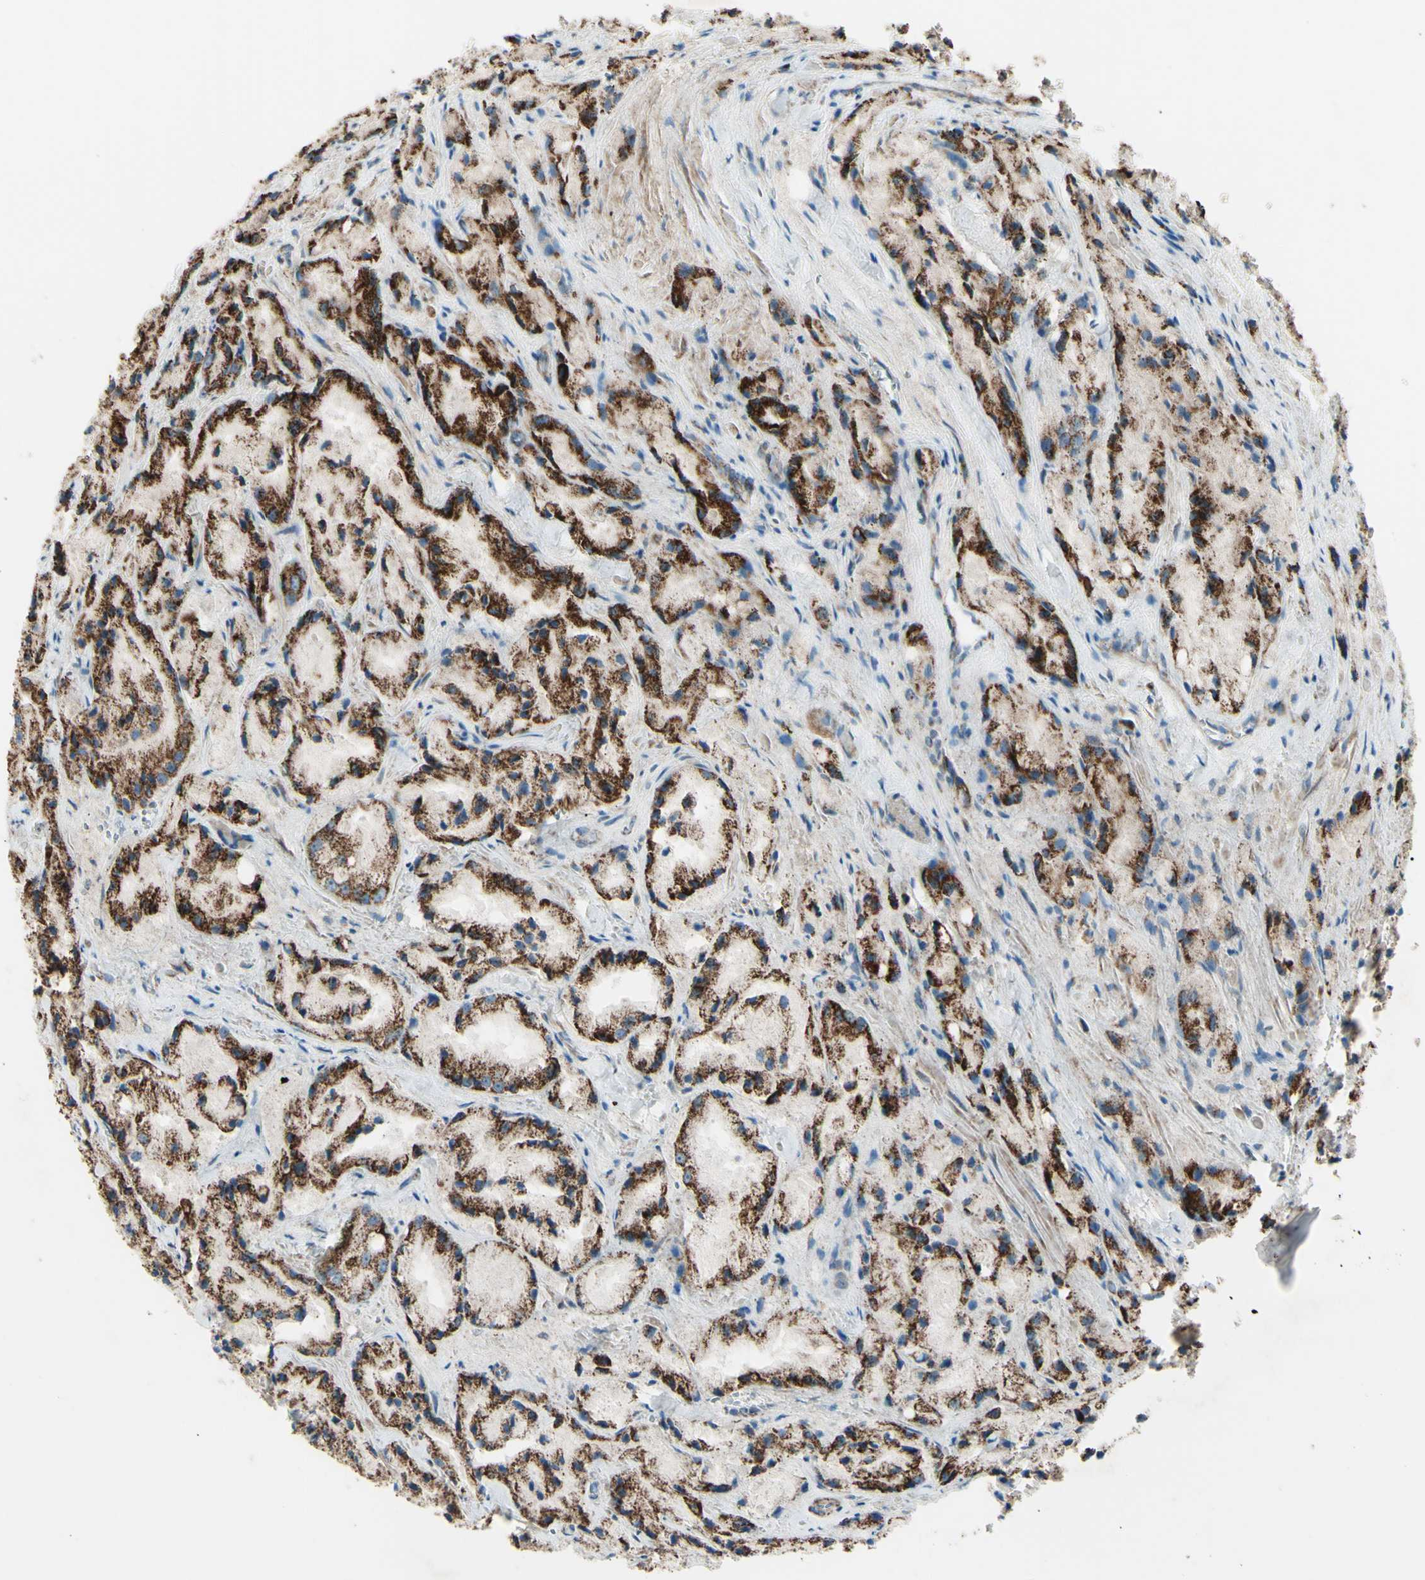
{"staining": {"intensity": "strong", "quantity": ">75%", "location": "cytoplasmic/membranous"}, "tissue": "prostate cancer", "cell_type": "Tumor cells", "image_type": "cancer", "snomed": [{"axis": "morphology", "description": "Adenocarcinoma, Low grade"}, {"axis": "topography", "description": "Prostate"}], "caption": "A brown stain highlights strong cytoplasmic/membranous staining of a protein in prostate adenocarcinoma (low-grade) tumor cells. The staining is performed using DAB (3,3'-diaminobenzidine) brown chromogen to label protein expression. The nuclei are counter-stained blue using hematoxylin.", "gene": "RHOT1", "patient": {"sex": "male", "age": 64}}